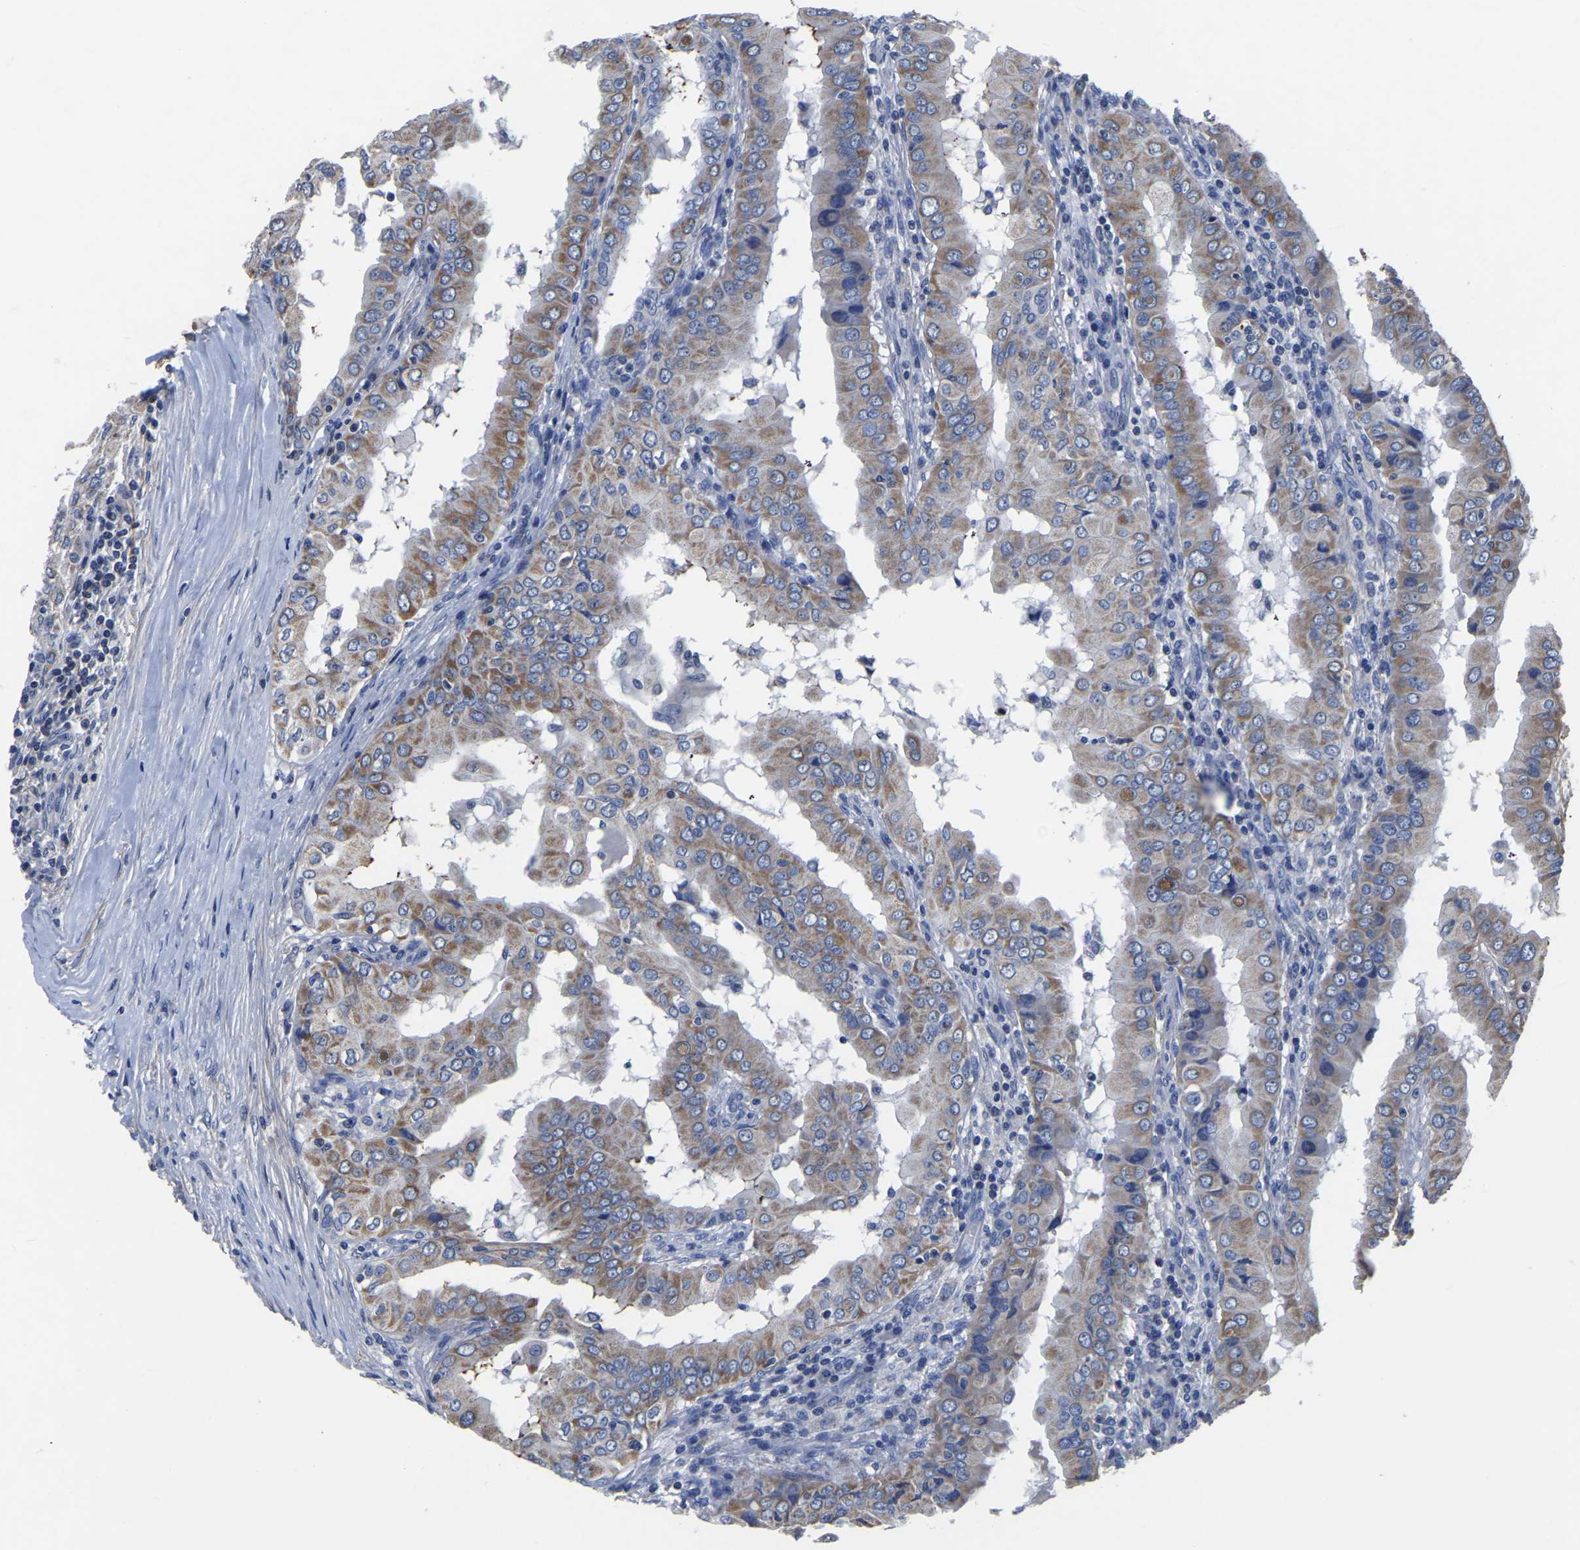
{"staining": {"intensity": "moderate", "quantity": ">75%", "location": "cytoplasmic/membranous"}, "tissue": "thyroid cancer", "cell_type": "Tumor cells", "image_type": "cancer", "snomed": [{"axis": "morphology", "description": "Papillary adenocarcinoma, NOS"}, {"axis": "topography", "description": "Thyroid gland"}], "caption": "This is a histology image of immunohistochemistry staining of papillary adenocarcinoma (thyroid), which shows moderate positivity in the cytoplasmic/membranous of tumor cells.", "gene": "FGD5", "patient": {"sex": "male", "age": 33}}